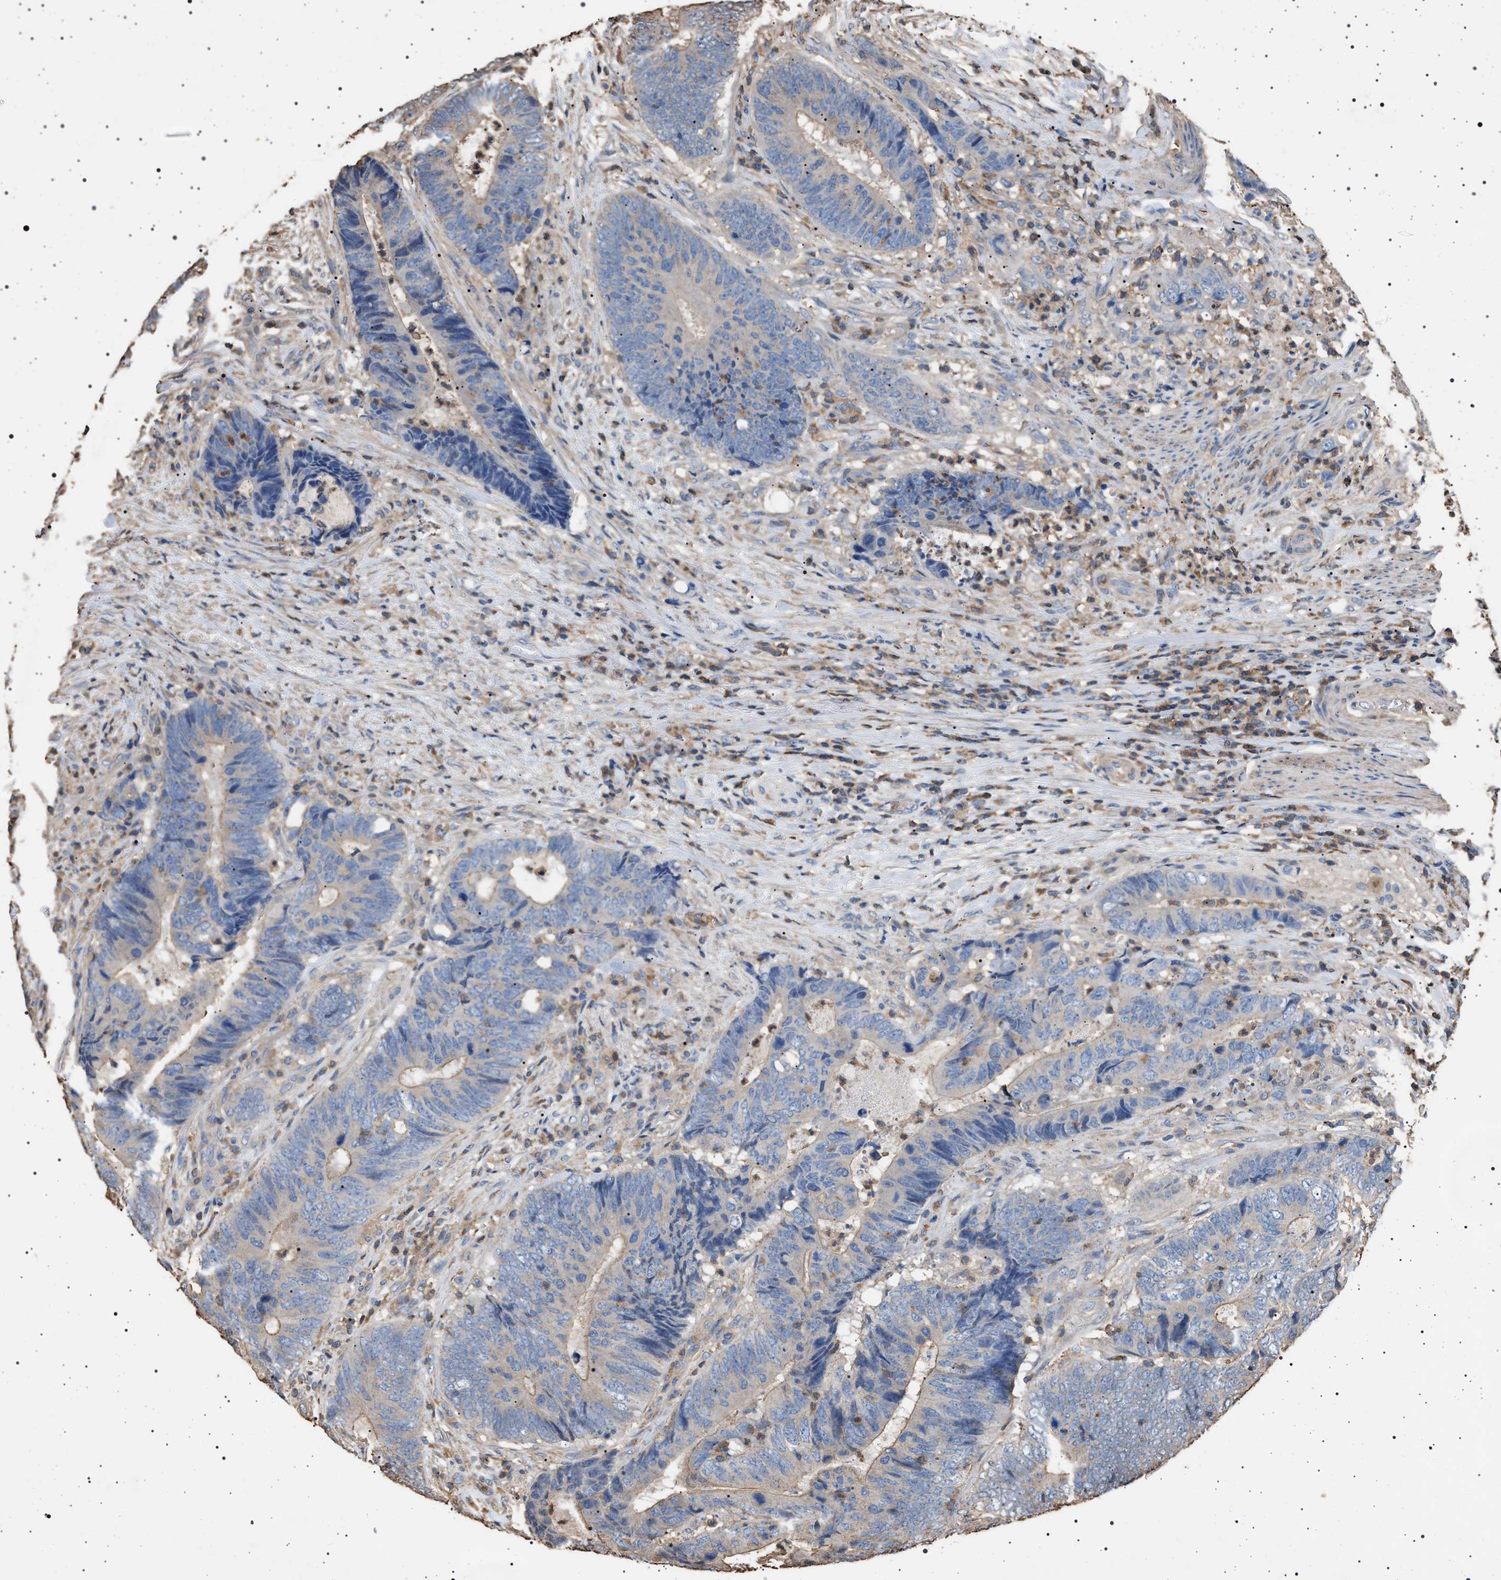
{"staining": {"intensity": "negative", "quantity": "none", "location": "none"}, "tissue": "colorectal cancer", "cell_type": "Tumor cells", "image_type": "cancer", "snomed": [{"axis": "morphology", "description": "Adenocarcinoma, NOS"}, {"axis": "topography", "description": "Colon"}], "caption": "Tumor cells are negative for protein expression in human adenocarcinoma (colorectal).", "gene": "SMAP2", "patient": {"sex": "male", "age": 56}}